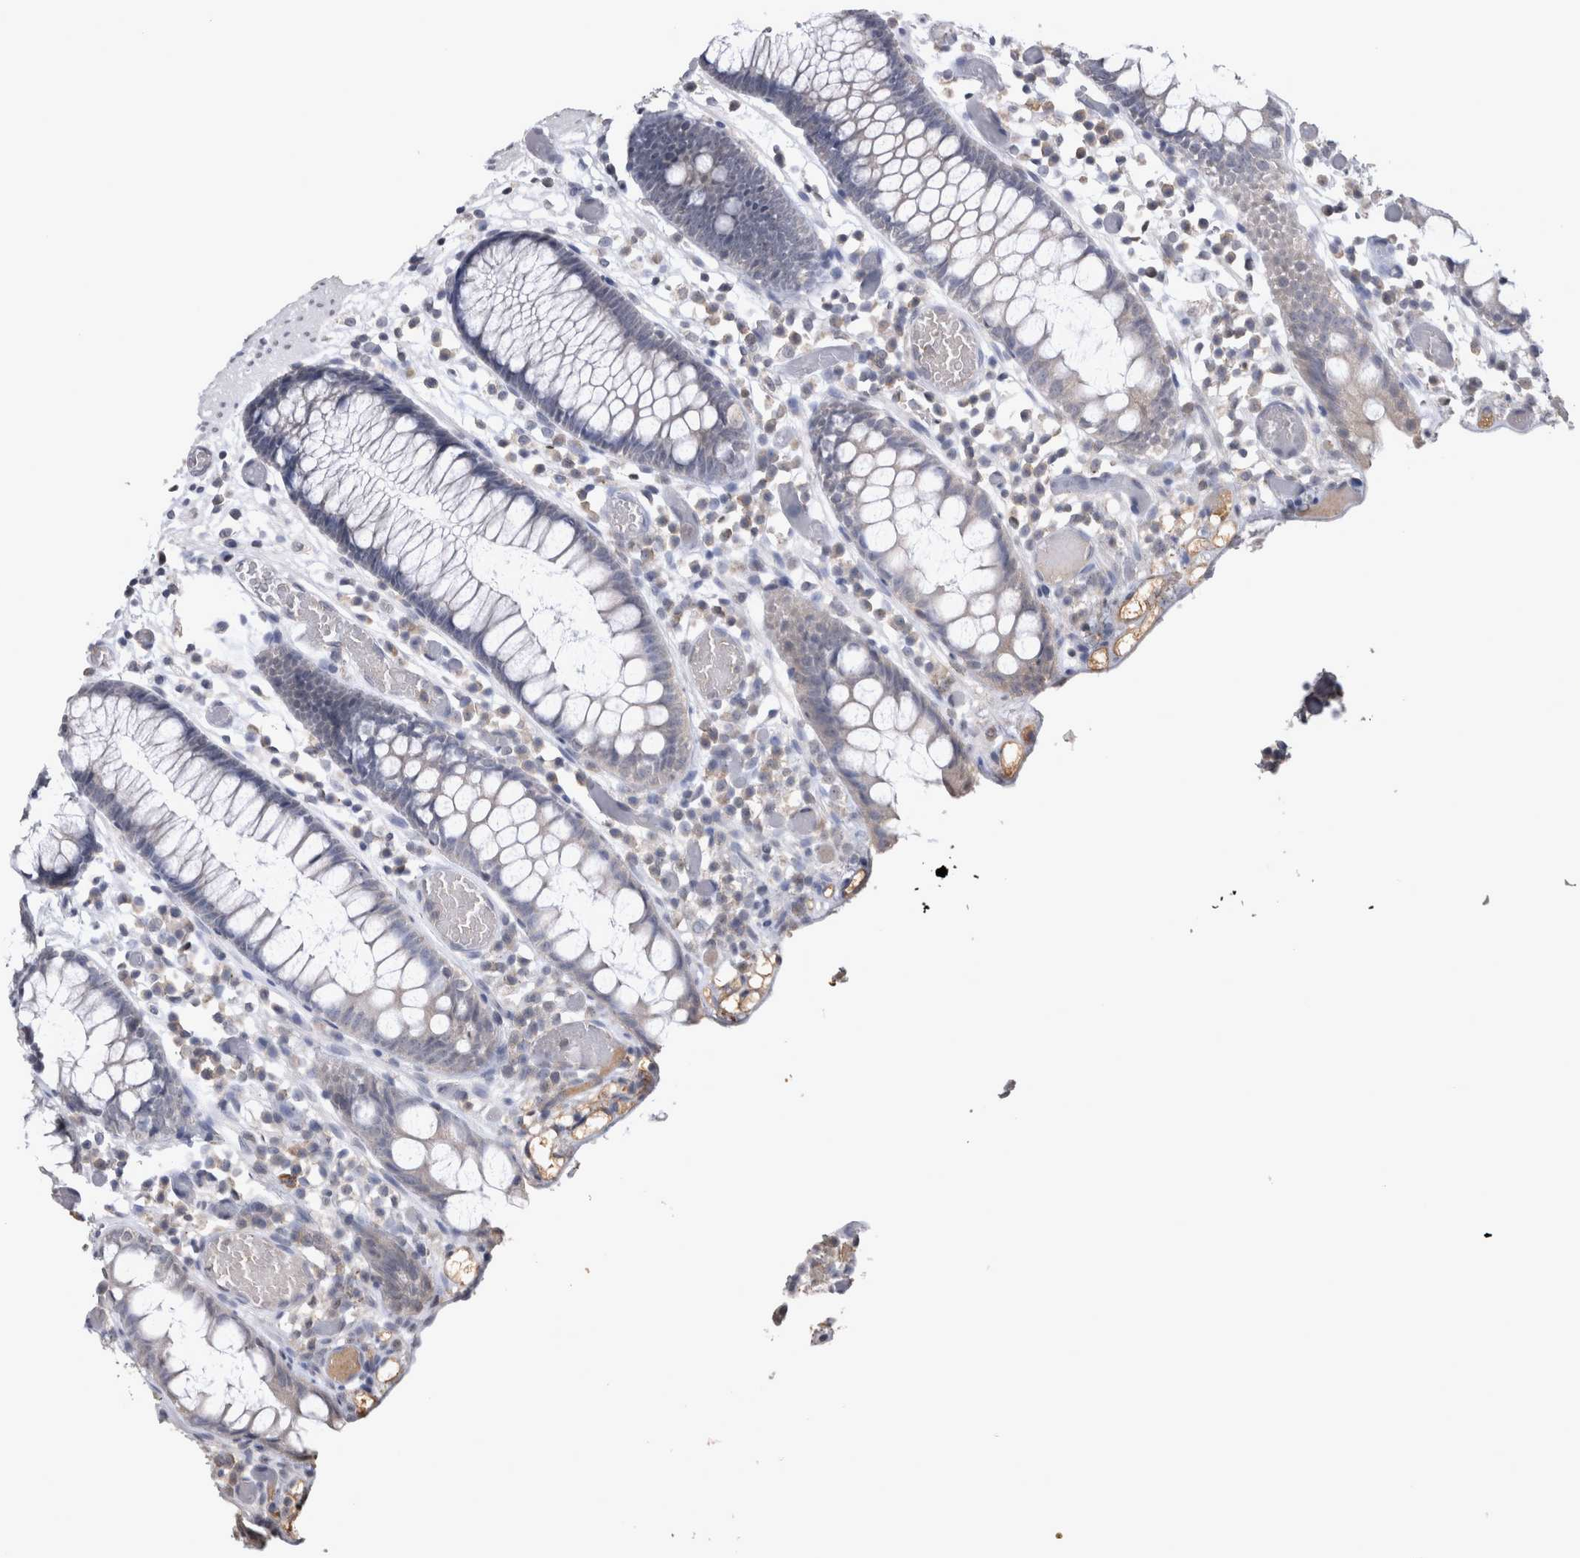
{"staining": {"intensity": "negative", "quantity": "none", "location": "none"}, "tissue": "colon", "cell_type": "Endothelial cells", "image_type": "normal", "snomed": [{"axis": "morphology", "description": "Normal tissue, NOS"}, {"axis": "topography", "description": "Colon"}], "caption": "Immunohistochemical staining of benign colon reveals no significant expression in endothelial cells. Nuclei are stained in blue.", "gene": "WNT7A", "patient": {"sex": "male", "age": 14}}